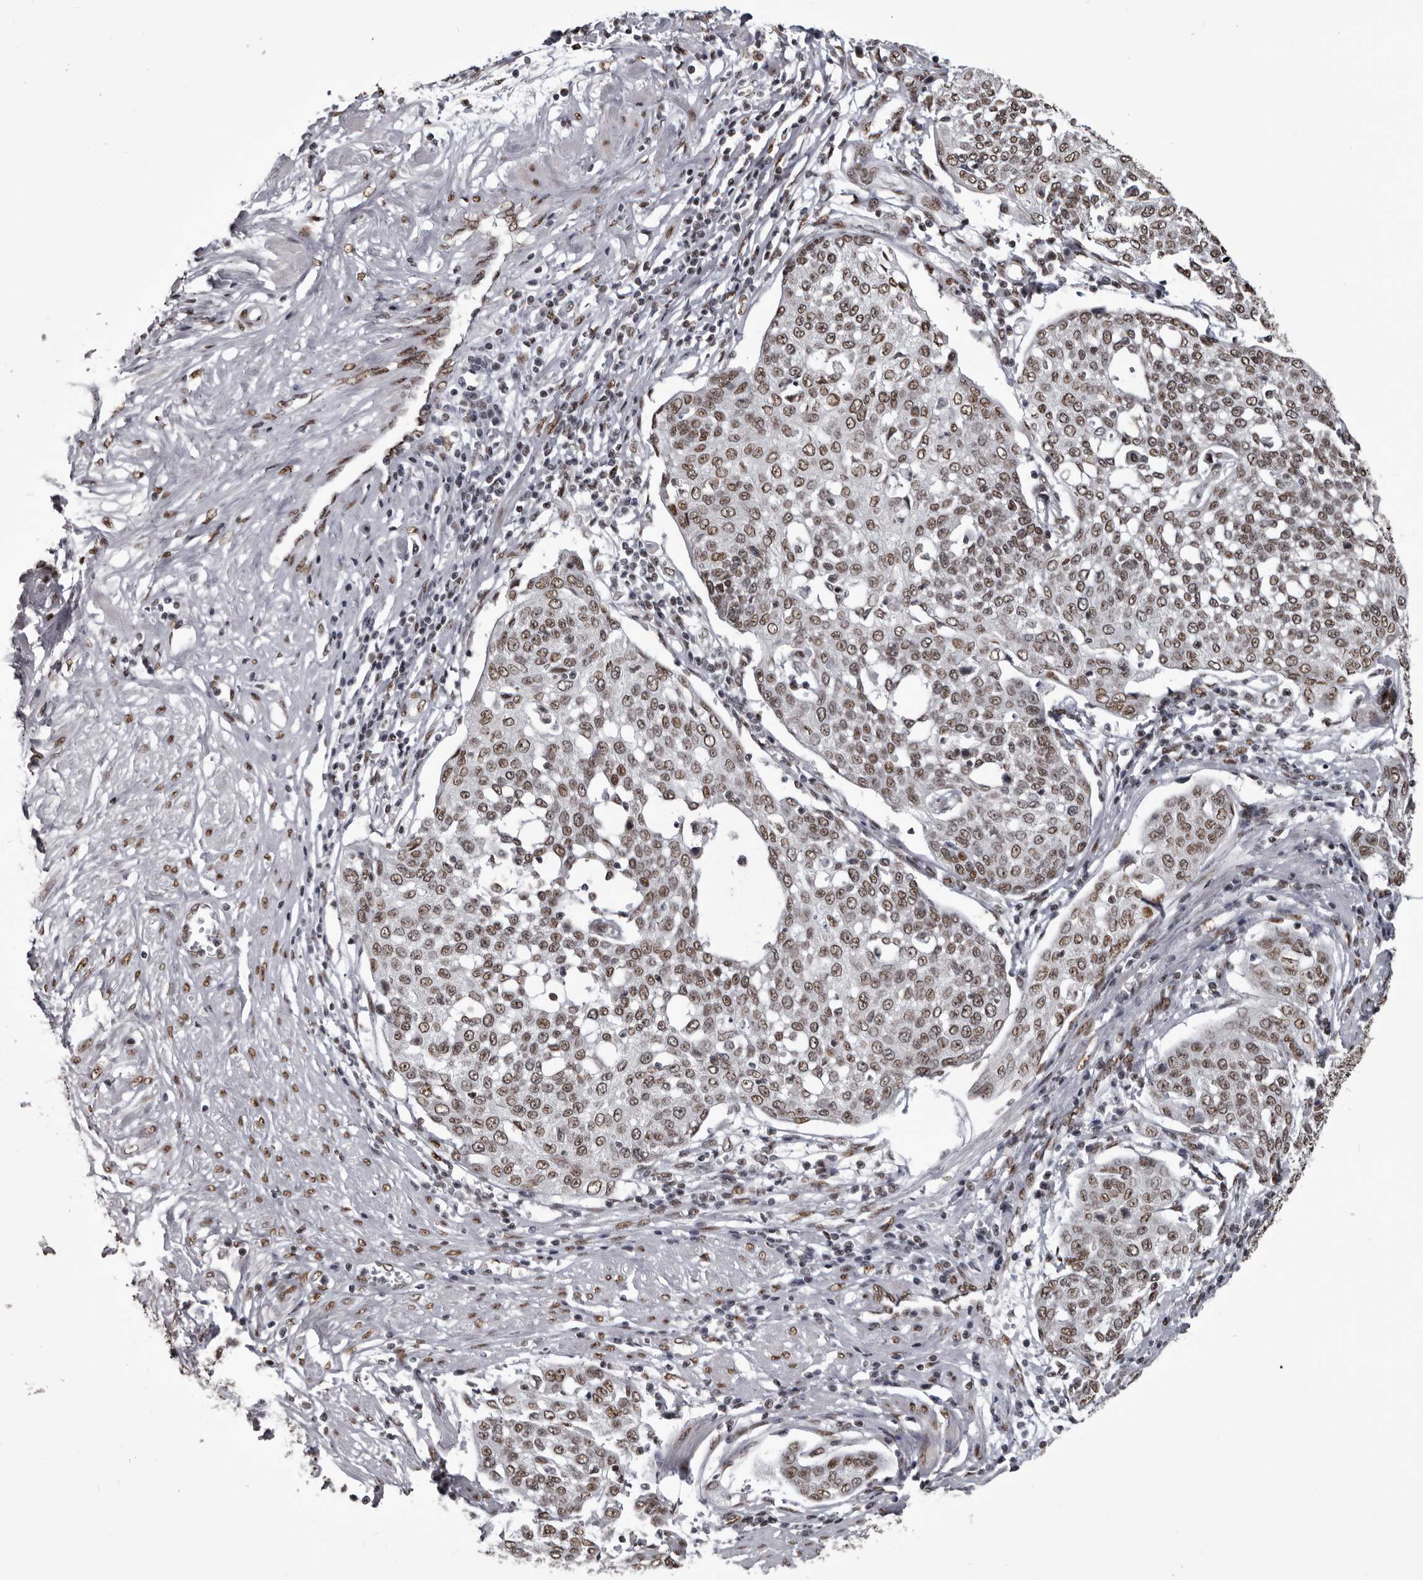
{"staining": {"intensity": "moderate", "quantity": ">75%", "location": "nuclear"}, "tissue": "cervical cancer", "cell_type": "Tumor cells", "image_type": "cancer", "snomed": [{"axis": "morphology", "description": "Squamous cell carcinoma, NOS"}, {"axis": "topography", "description": "Cervix"}], "caption": "IHC micrograph of neoplastic tissue: human cervical cancer (squamous cell carcinoma) stained using immunohistochemistry (IHC) exhibits medium levels of moderate protein expression localized specifically in the nuclear of tumor cells, appearing as a nuclear brown color.", "gene": "NUMA1", "patient": {"sex": "female", "age": 34}}